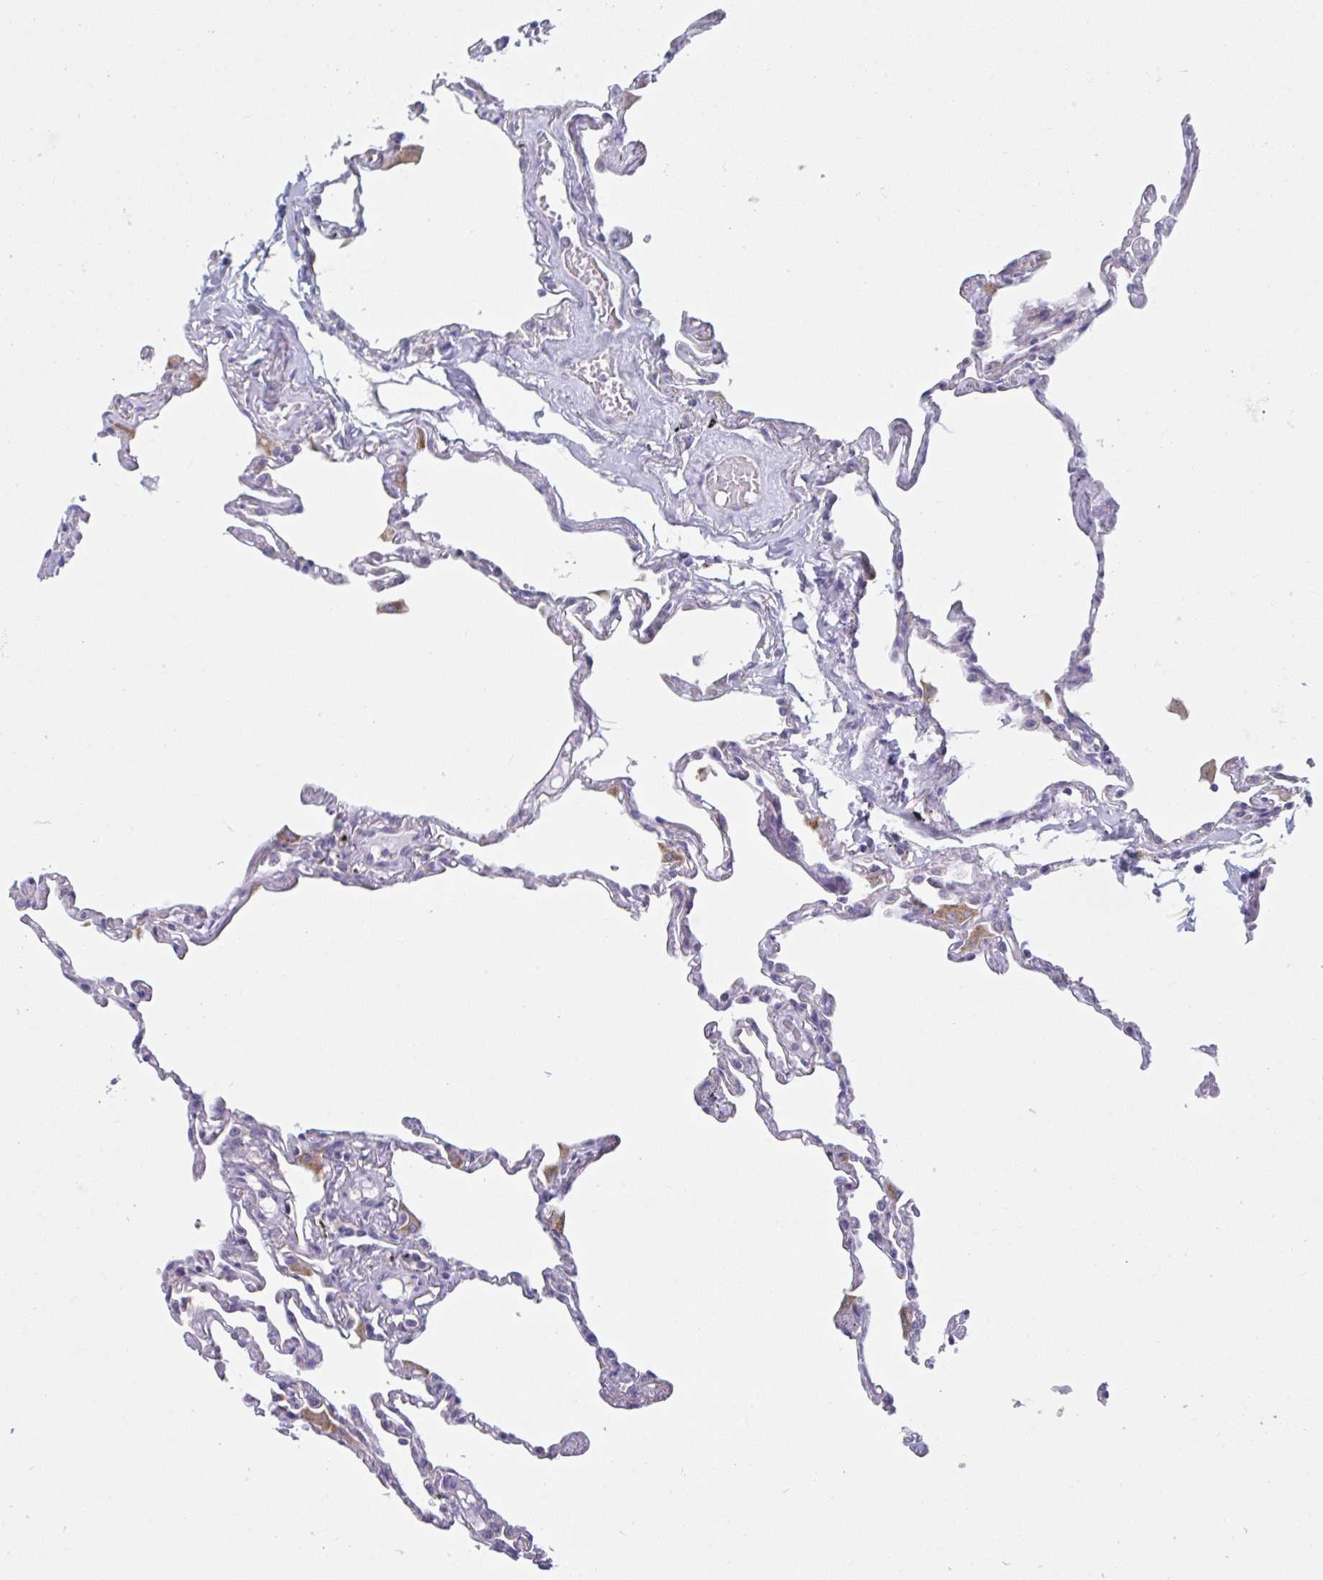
{"staining": {"intensity": "moderate", "quantity": "<25%", "location": "cytoplasmic/membranous"}, "tissue": "lung", "cell_type": "Alveolar cells", "image_type": "normal", "snomed": [{"axis": "morphology", "description": "Normal tissue, NOS"}, {"axis": "topography", "description": "Lung"}], "caption": "The photomicrograph exhibits a brown stain indicating the presence of a protein in the cytoplasmic/membranous of alveolar cells in lung.", "gene": "NIPSNAP1", "patient": {"sex": "female", "age": 67}}